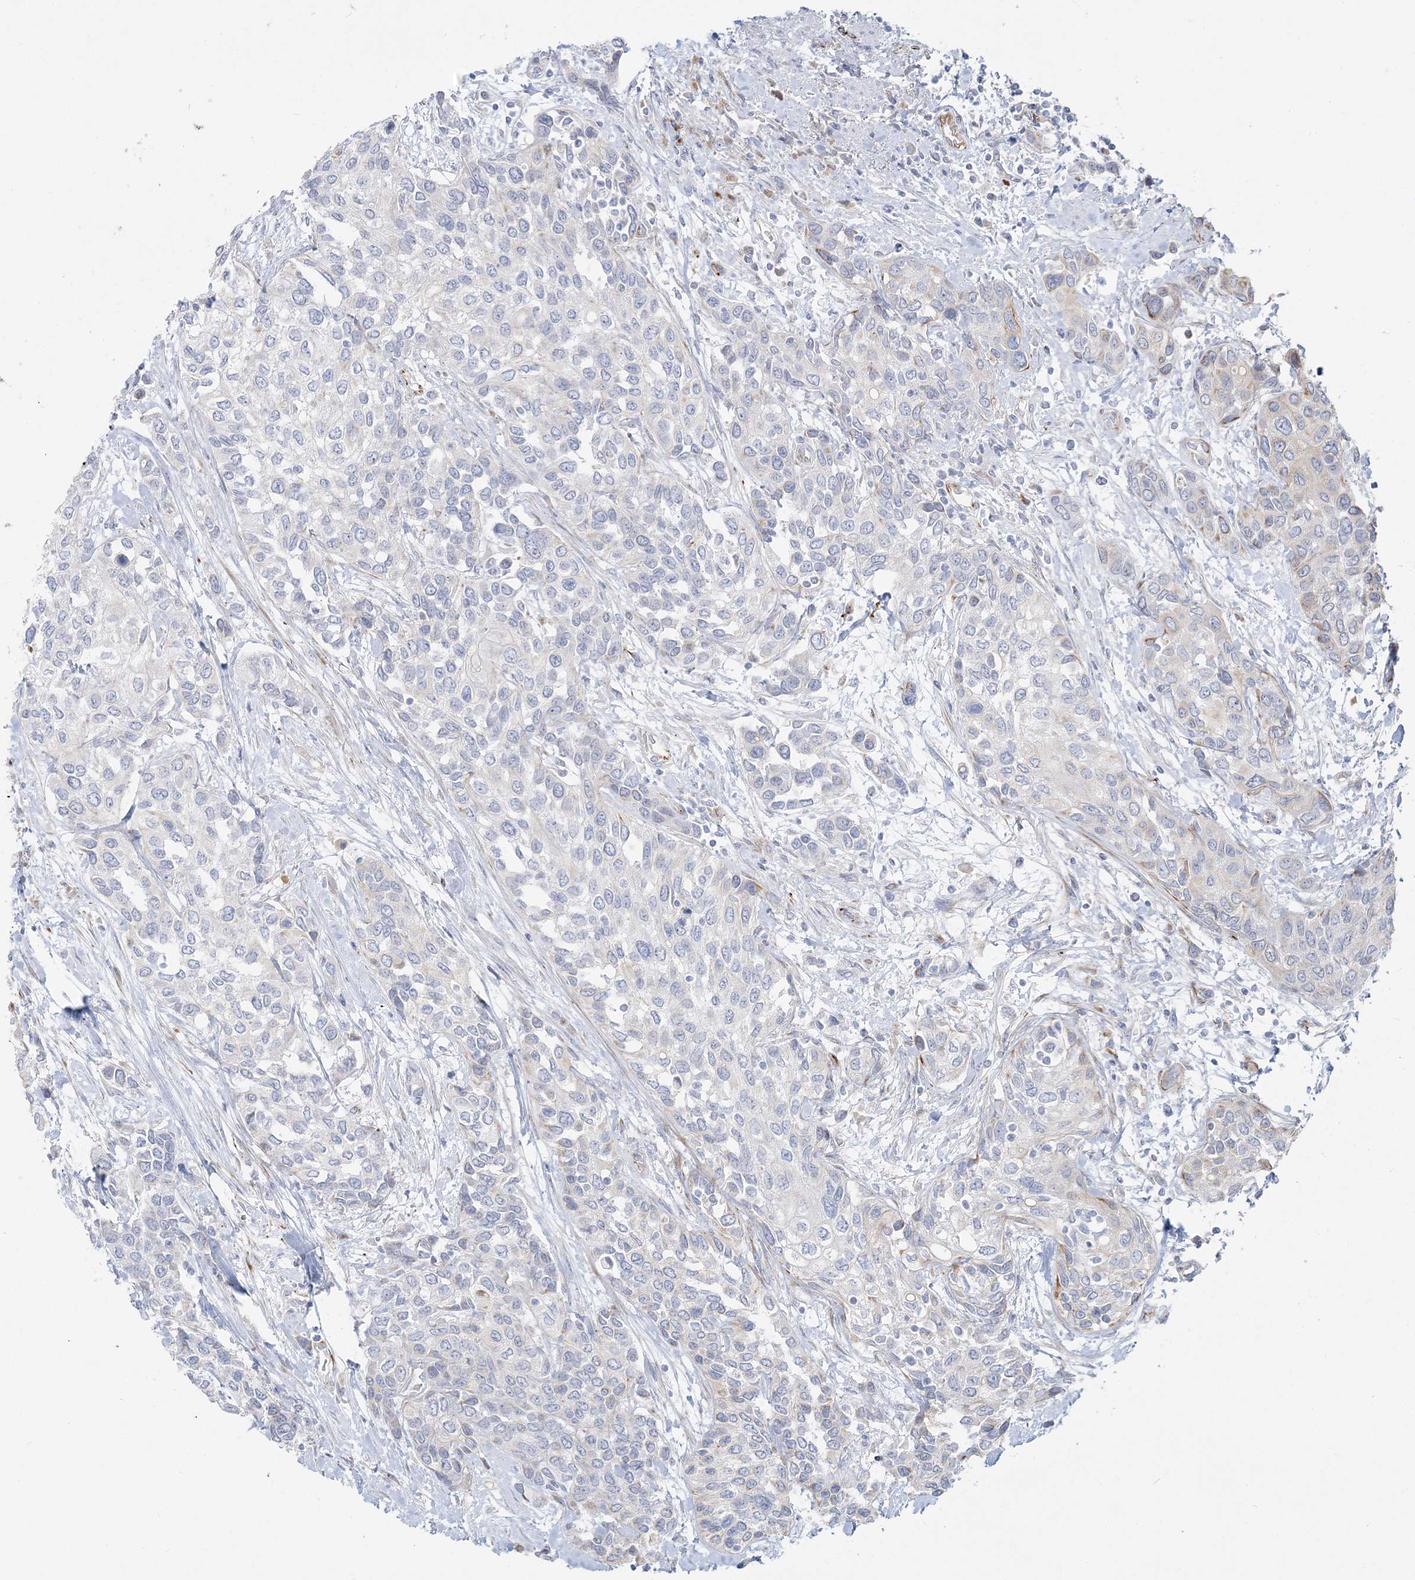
{"staining": {"intensity": "negative", "quantity": "none", "location": "none"}, "tissue": "urothelial cancer", "cell_type": "Tumor cells", "image_type": "cancer", "snomed": [{"axis": "morphology", "description": "Normal tissue, NOS"}, {"axis": "morphology", "description": "Urothelial carcinoma, High grade"}, {"axis": "topography", "description": "Vascular tissue"}, {"axis": "topography", "description": "Urinary bladder"}], "caption": "IHC histopathology image of neoplastic tissue: urothelial cancer stained with DAB exhibits no significant protein positivity in tumor cells.", "gene": "PPIL6", "patient": {"sex": "female", "age": 56}}